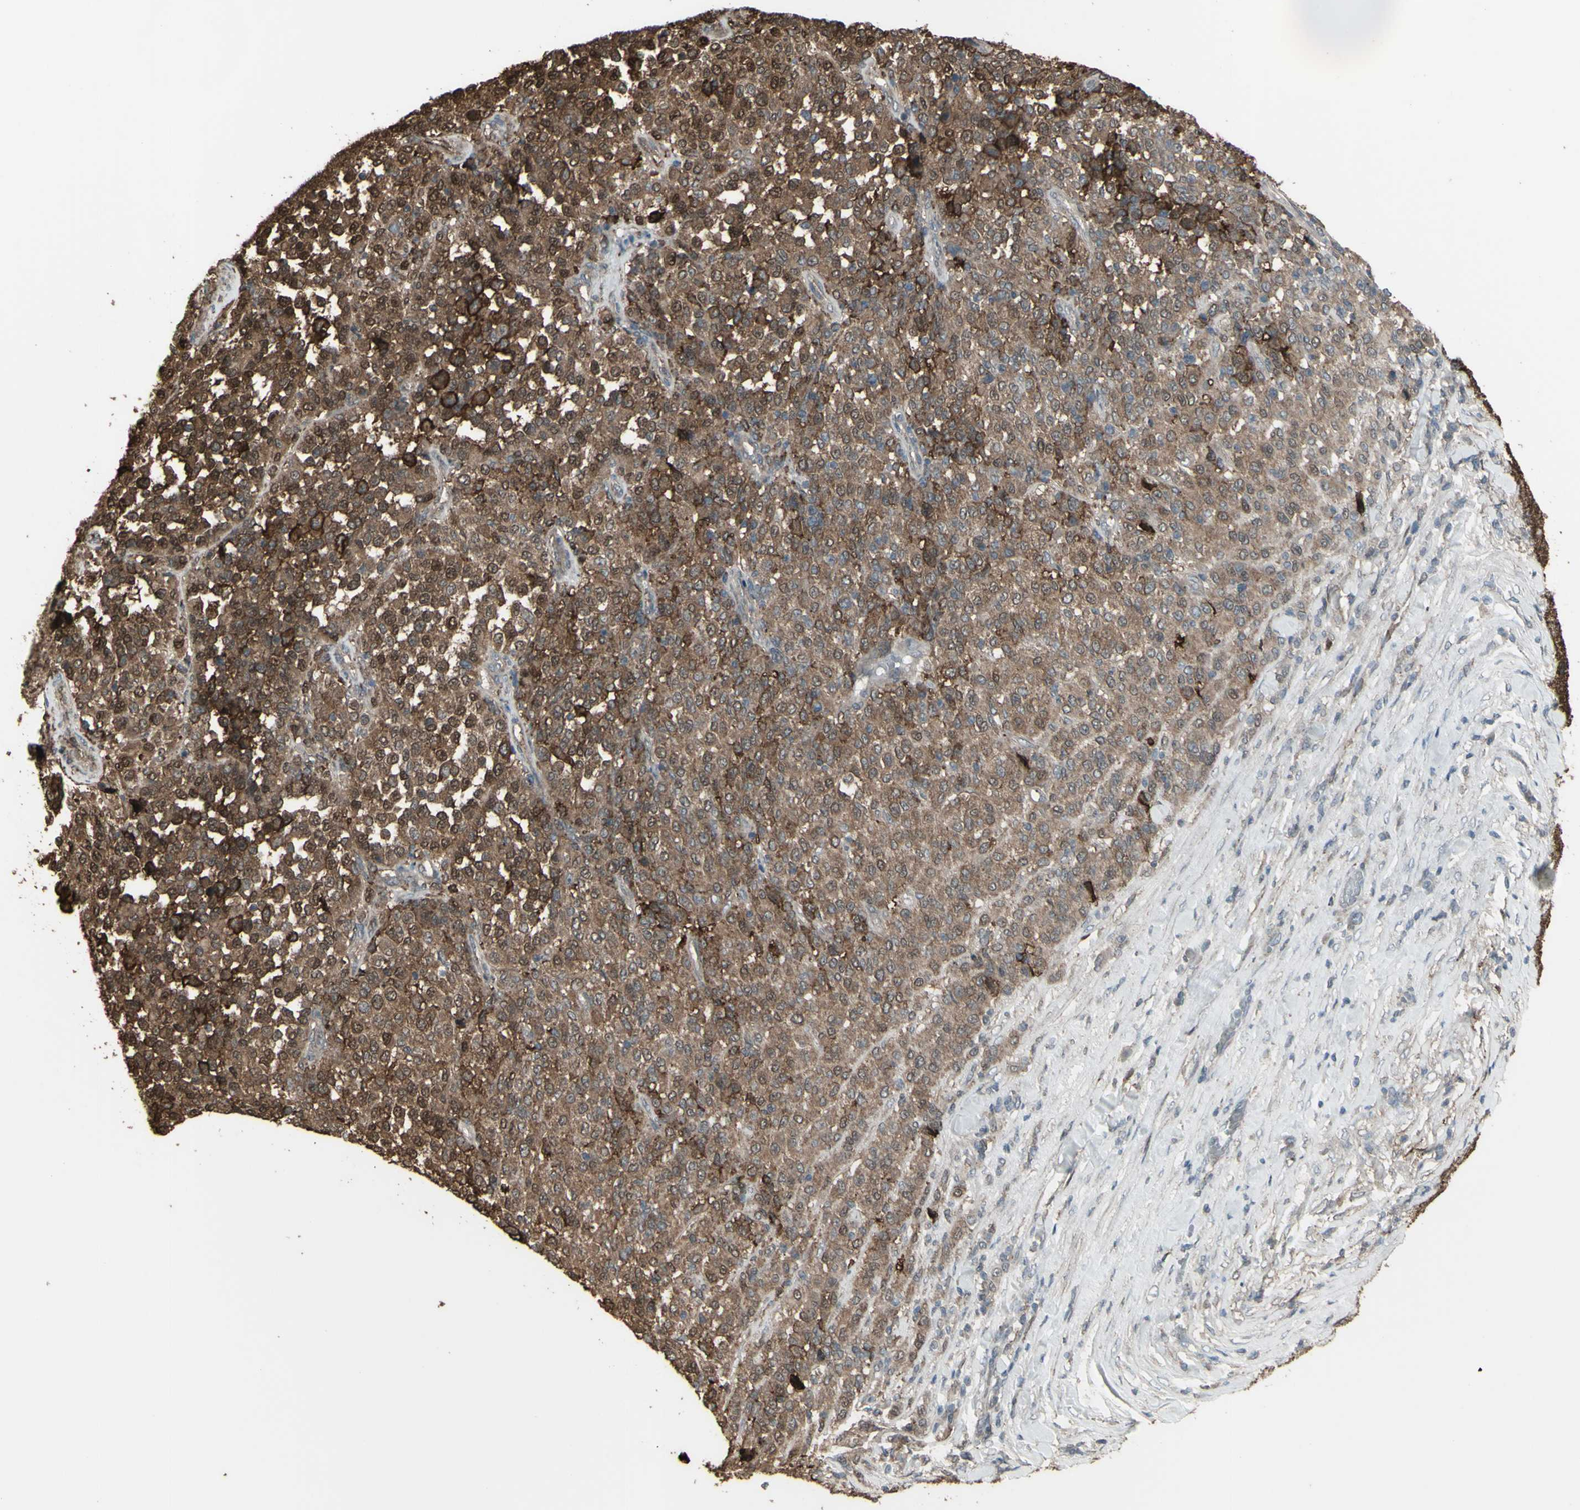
{"staining": {"intensity": "moderate", "quantity": ">75%", "location": "cytoplasmic/membranous"}, "tissue": "melanoma", "cell_type": "Tumor cells", "image_type": "cancer", "snomed": [{"axis": "morphology", "description": "Malignant melanoma, Metastatic site"}, {"axis": "topography", "description": "Pancreas"}], "caption": "Immunohistochemistry (IHC) of human melanoma exhibits medium levels of moderate cytoplasmic/membranous staining in about >75% of tumor cells. The protein of interest is stained brown, and the nuclei are stained in blue (DAB (3,3'-diaminobenzidine) IHC with brightfield microscopy, high magnification).", "gene": "SMO", "patient": {"sex": "female", "age": 30}}